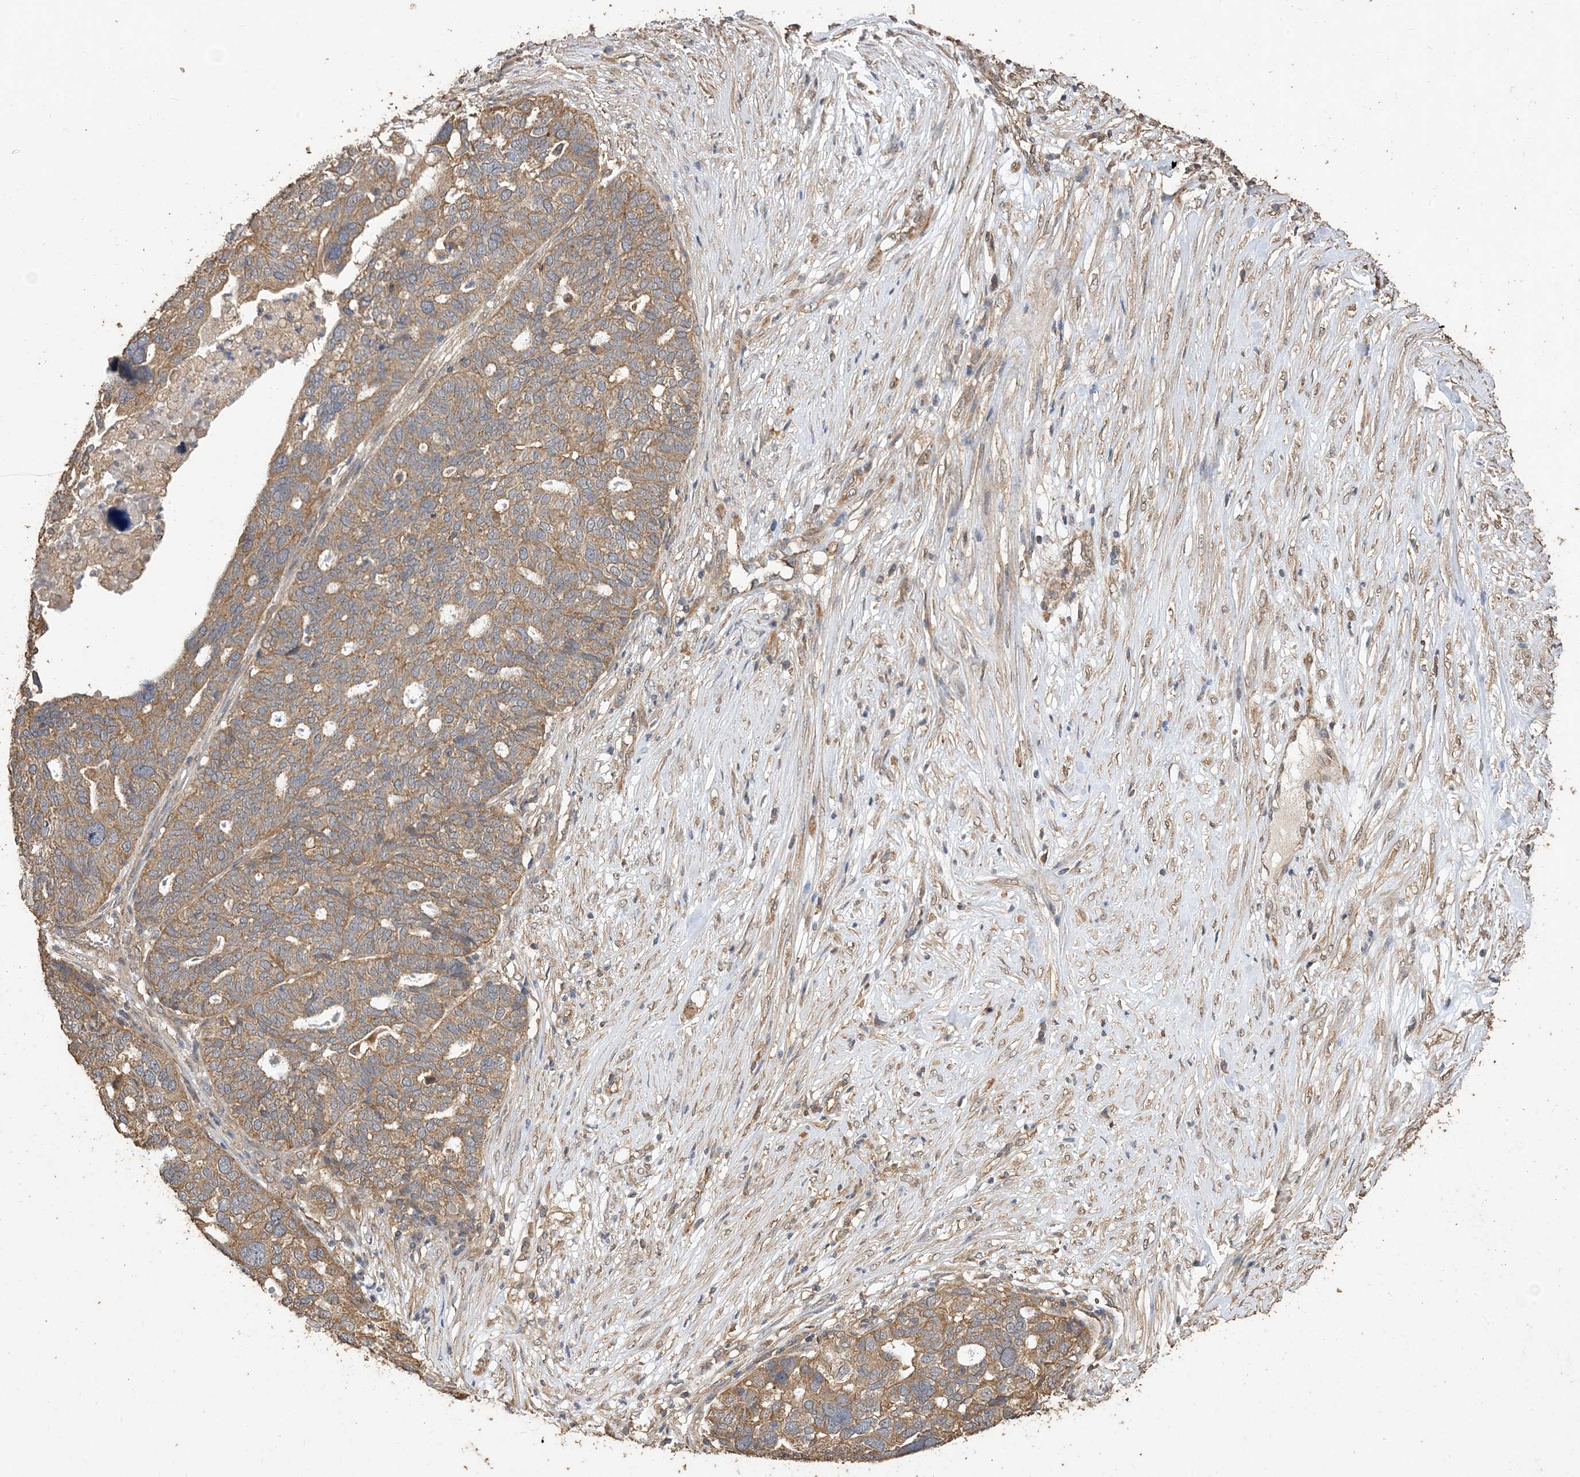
{"staining": {"intensity": "moderate", "quantity": ">75%", "location": "cytoplasmic/membranous"}, "tissue": "ovarian cancer", "cell_type": "Tumor cells", "image_type": "cancer", "snomed": [{"axis": "morphology", "description": "Cystadenocarcinoma, serous, NOS"}, {"axis": "topography", "description": "Ovary"}], "caption": "Serous cystadenocarcinoma (ovarian) was stained to show a protein in brown. There is medium levels of moderate cytoplasmic/membranous staining in about >75% of tumor cells. The protein of interest is stained brown, and the nuclei are stained in blue (DAB IHC with brightfield microscopy, high magnification).", "gene": "ZKSCAN5", "patient": {"sex": "female", "age": 59}}